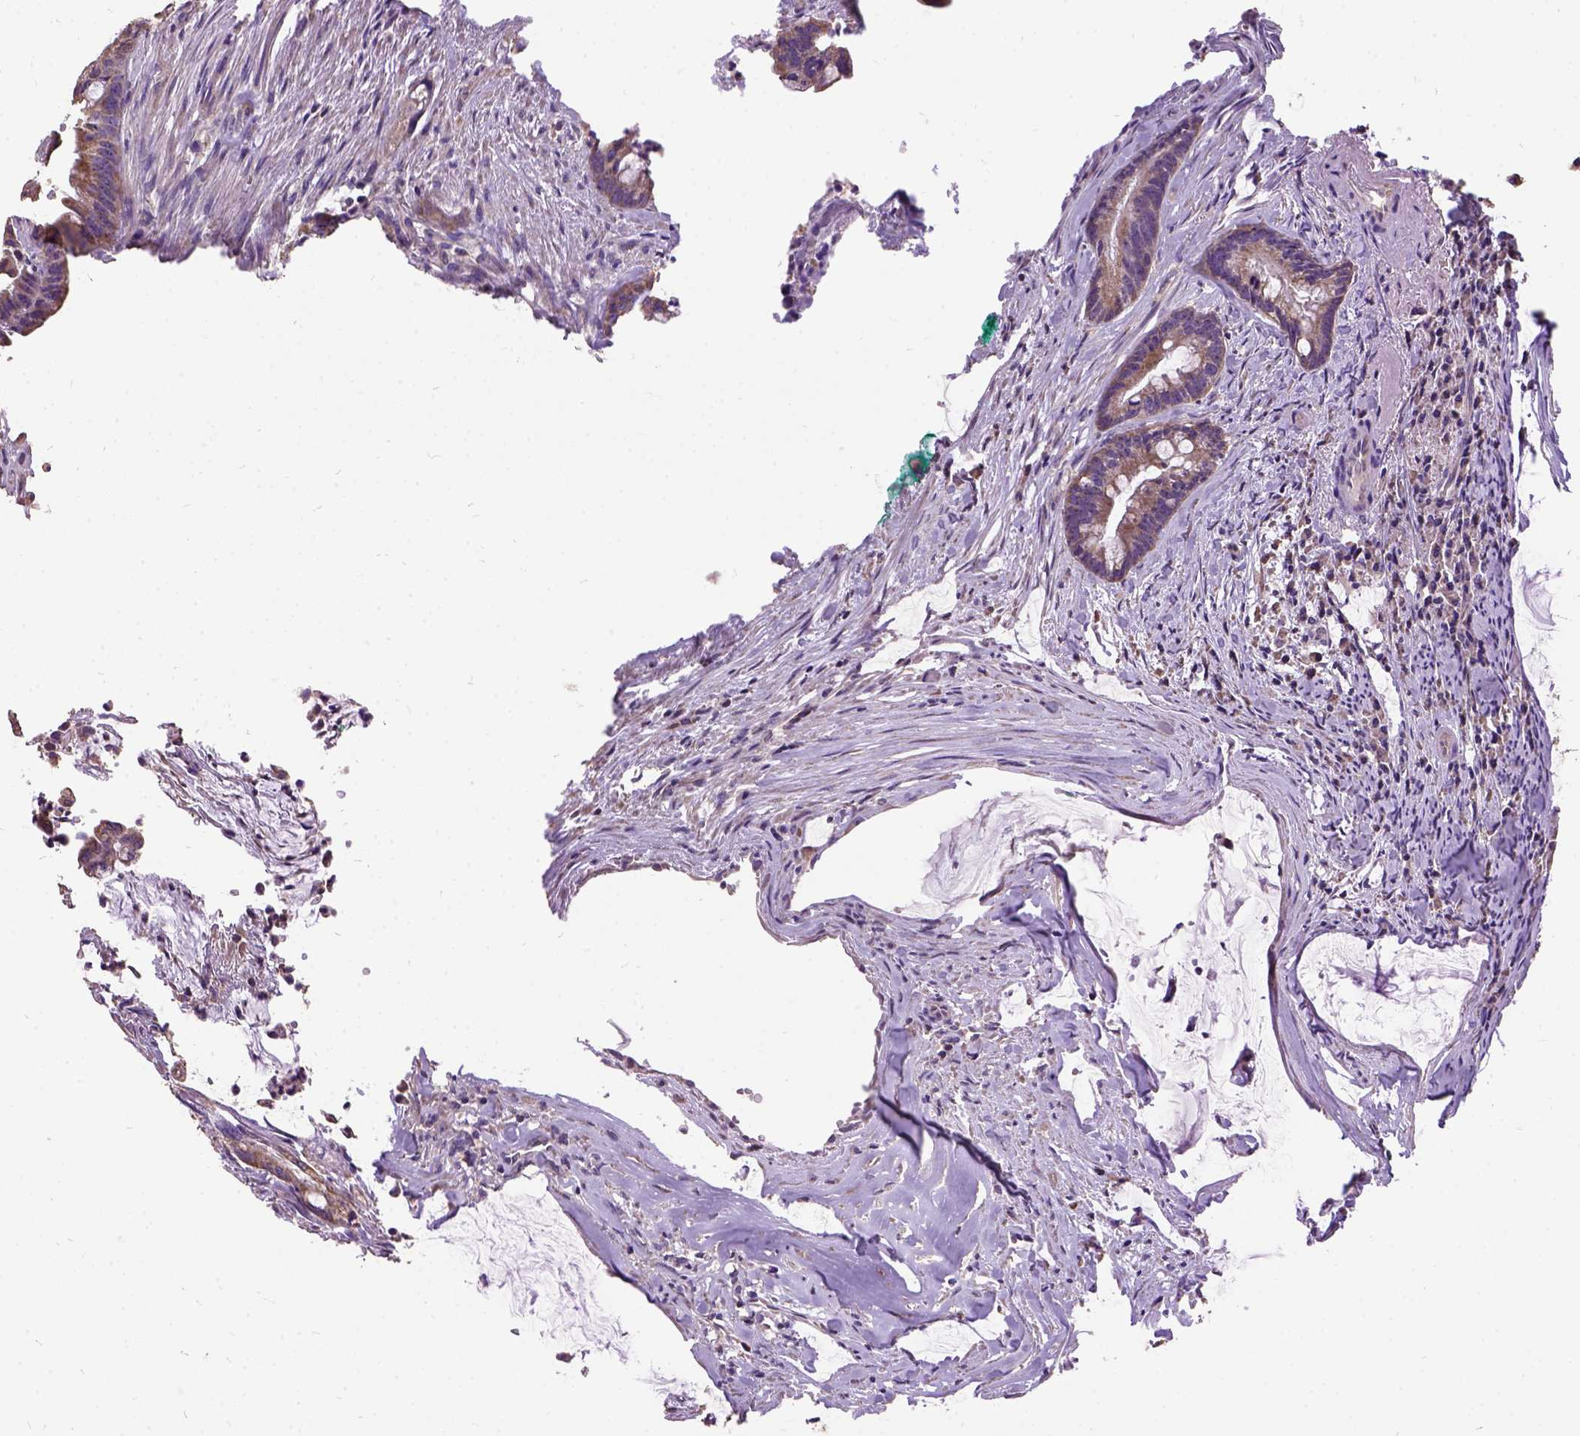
{"staining": {"intensity": "moderate", "quantity": ">75%", "location": "cytoplasmic/membranous"}, "tissue": "colorectal cancer", "cell_type": "Tumor cells", "image_type": "cancer", "snomed": [{"axis": "morphology", "description": "Adenocarcinoma, NOS"}, {"axis": "topography", "description": "Colon"}], "caption": "Adenocarcinoma (colorectal) was stained to show a protein in brown. There is medium levels of moderate cytoplasmic/membranous positivity in about >75% of tumor cells.", "gene": "DQX1", "patient": {"sex": "male", "age": 62}}